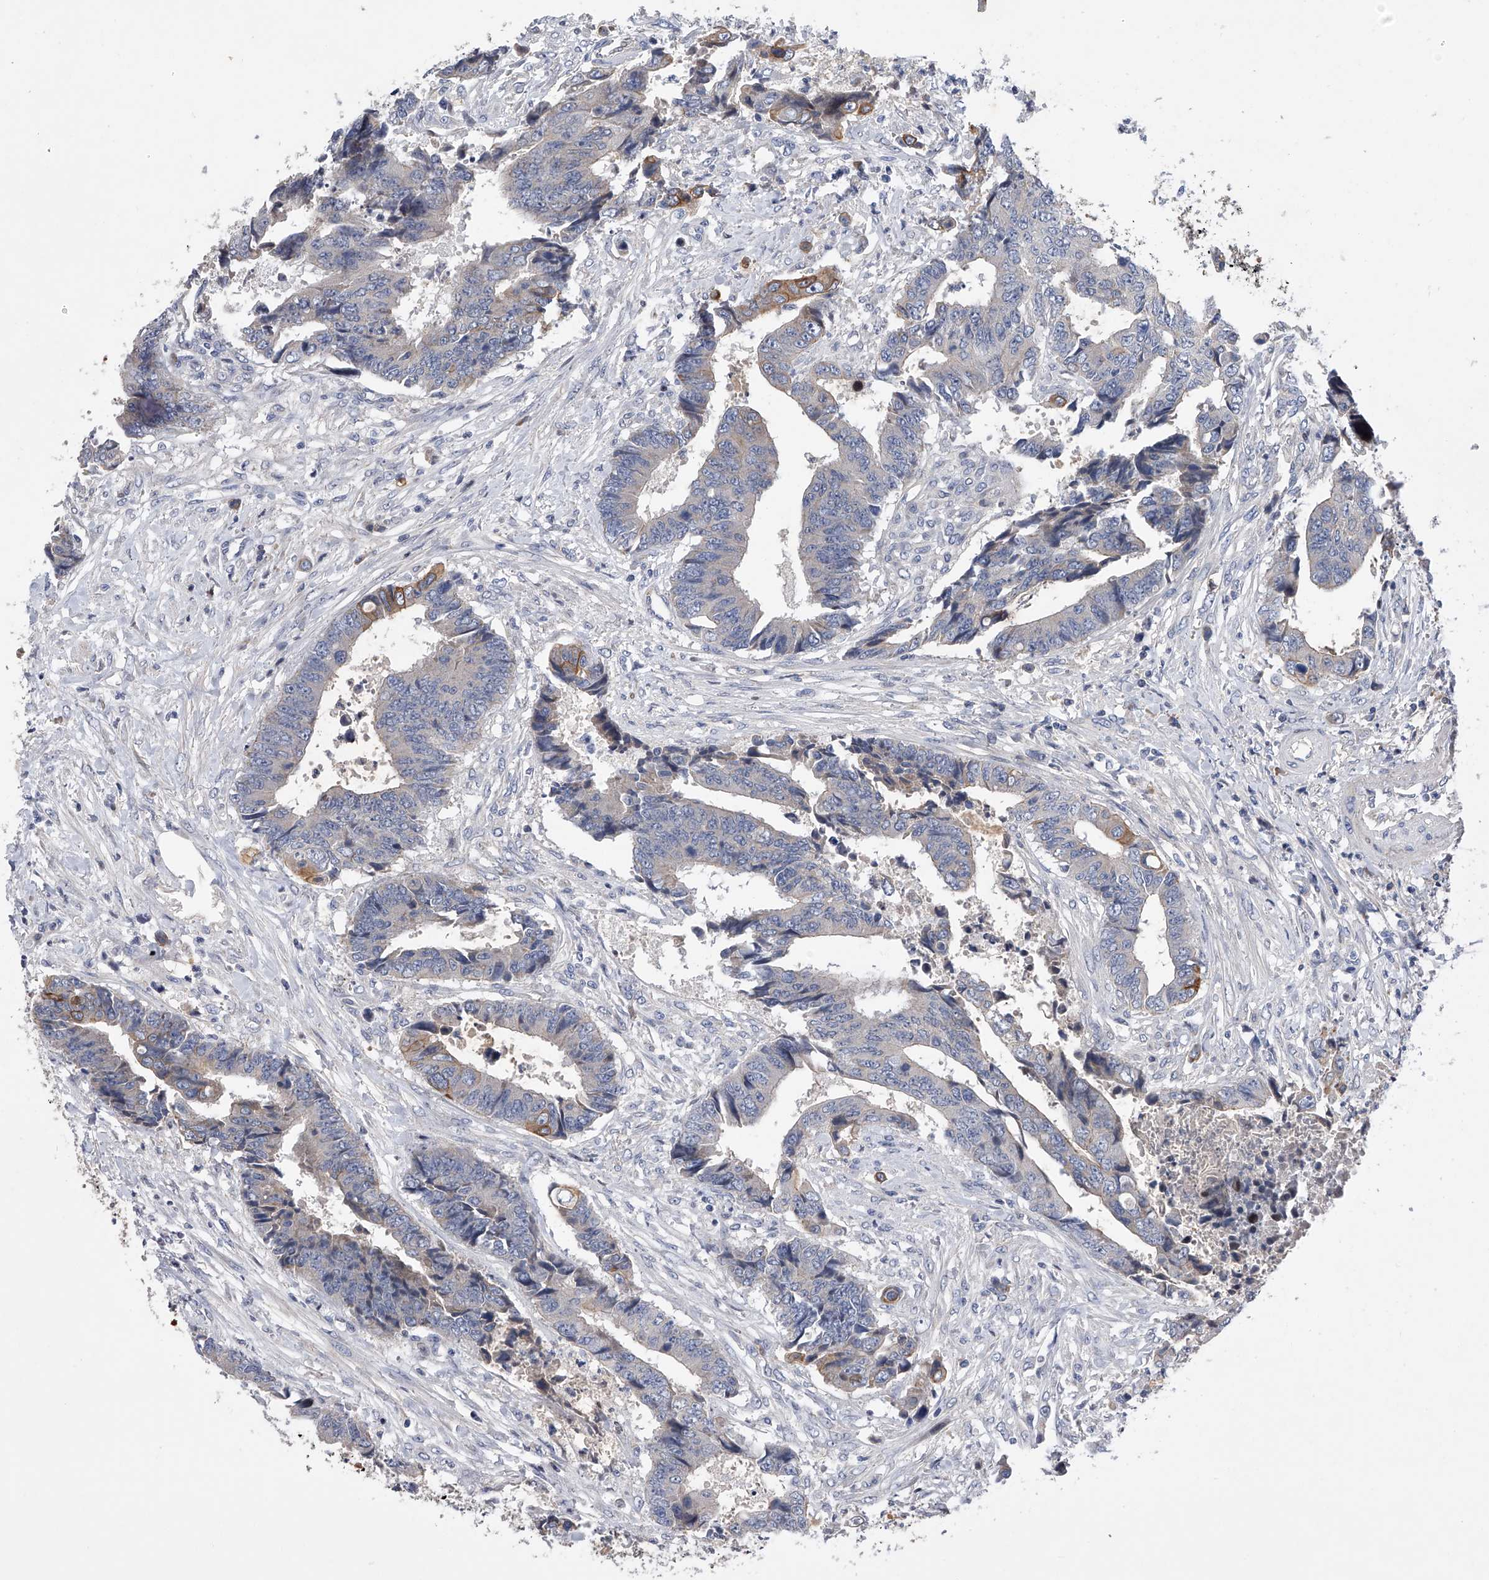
{"staining": {"intensity": "weak", "quantity": "<25%", "location": "cytoplasmic/membranous"}, "tissue": "colorectal cancer", "cell_type": "Tumor cells", "image_type": "cancer", "snomed": [{"axis": "morphology", "description": "Adenocarcinoma, NOS"}, {"axis": "topography", "description": "Rectum"}], "caption": "This is a photomicrograph of immunohistochemistry staining of colorectal cancer (adenocarcinoma), which shows no expression in tumor cells. (DAB (3,3'-diaminobenzidine) immunohistochemistry (IHC) visualized using brightfield microscopy, high magnification).", "gene": "CDH12", "patient": {"sex": "male", "age": 84}}